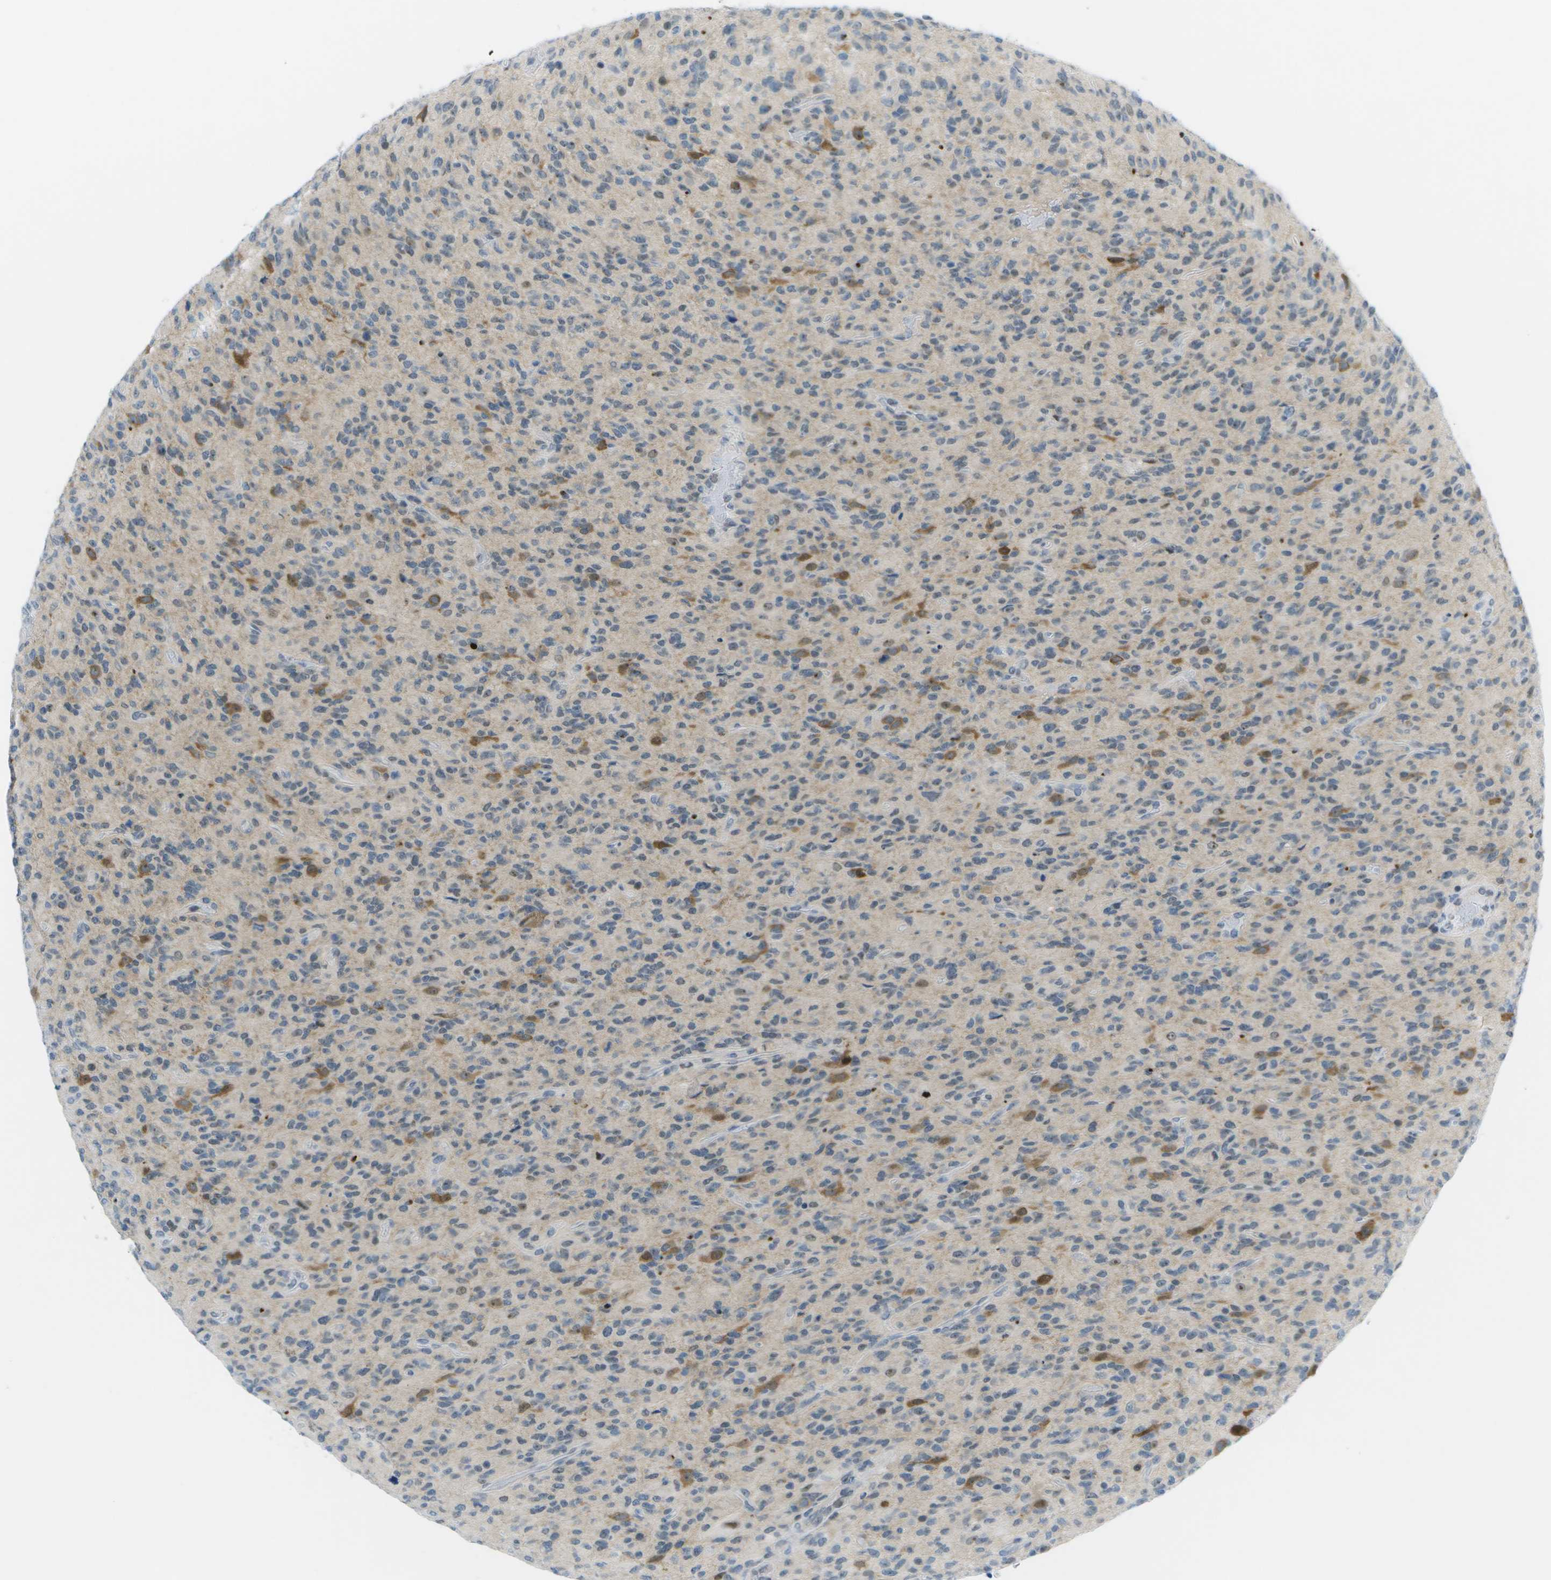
{"staining": {"intensity": "moderate", "quantity": "<25%", "location": "cytoplasmic/membranous,nuclear"}, "tissue": "glioma", "cell_type": "Tumor cells", "image_type": "cancer", "snomed": [{"axis": "morphology", "description": "Glioma, malignant, High grade"}, {"axis": "topography", "description": "Brain"}], "caption": "An image of human glioma stained for a protein demonstrates moderate cytoplasmic/membranous and nuclear brown staining in tumor cells. (Brightfield microscopy of DAB IHC at high magnification).", "gene": "PITHD1", "patient": {"sex": "male", "age": 71}}